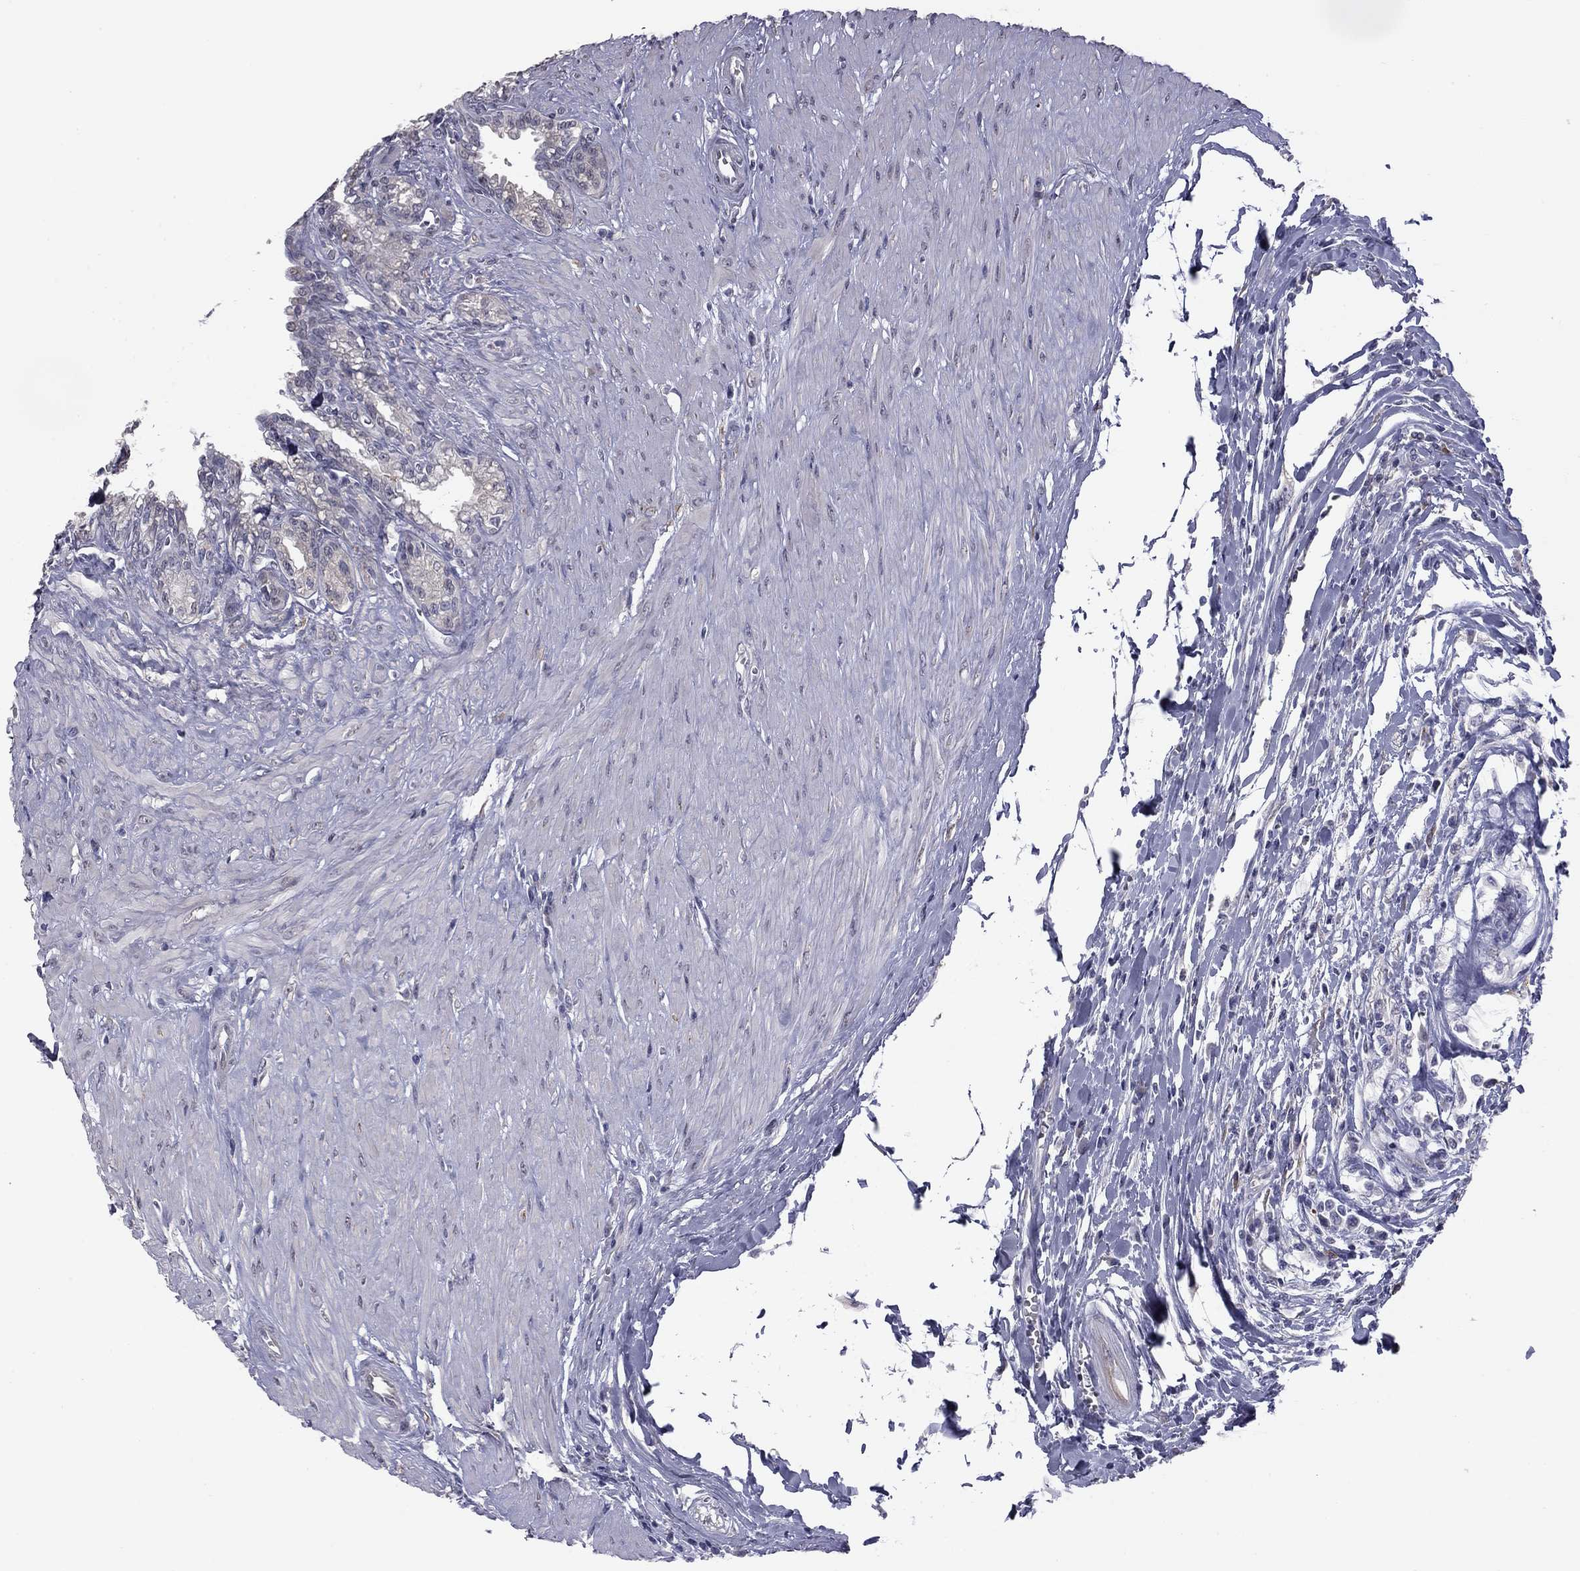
{"staining": {"intensity": "negative", "quantity": "none", "location": "none"}, "tissue": "seminal vesicle", "cell_type": "Glandular cells", "image_type": "normal", "snomed": [{"axis": "morphology", "description": "Normal tissue, NOS"}, {"axis": "morphology", "description": "Urothelial carcinoma, NOS"}, {"axis": "topography", "description": "Urinary bladder"}, {"axis": "topography", "description": "Seminal veicle"}], "caption": "Immunohistochemical staining of unremarkable human seminal vesicle exhibits no significant positivity in glandular cells.", "gene": "PRRT2", "patient": {"sex": "male", "age": 76}}